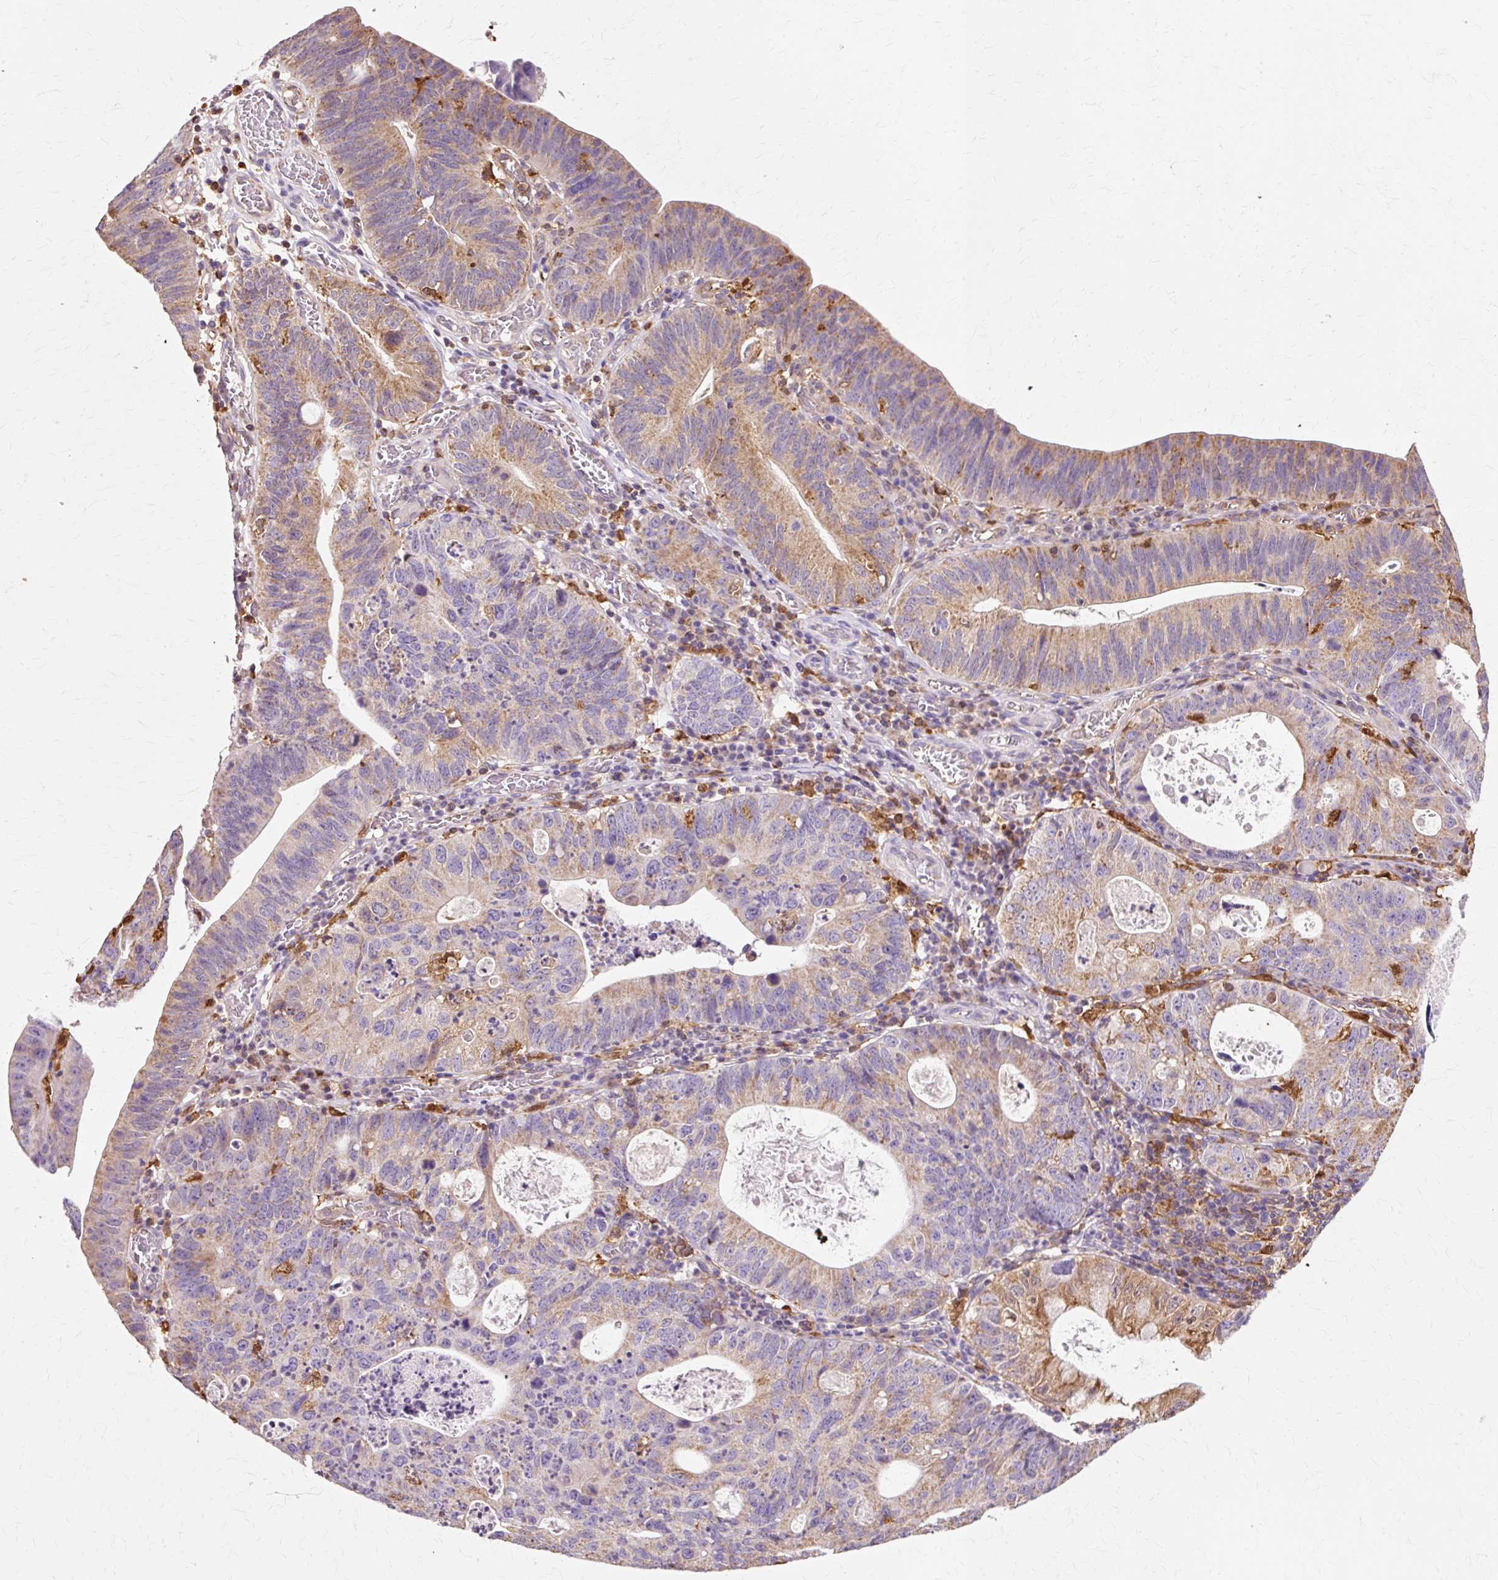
{"staining": {"intensity": "moderate", "quantity": "25%-75%", "location": "cytoplasmic/membranous"}, "tissue": "stomach cancer", "cell_type": "Tumor cells", "image_type": "cancer", "snomed": [{"axis": "morphology", "description": "Adenocarcinoma, NOS"}, {"axis": "topography", "description": "Stomach"}], "caption": "Stomach cancer (adenocarcinoma) stained for a protein displays moderate cytoplasmic/membranous positivity in tumor cells.", "gene": "GPX1", "patient": {"sex": "male", "age": 59}}